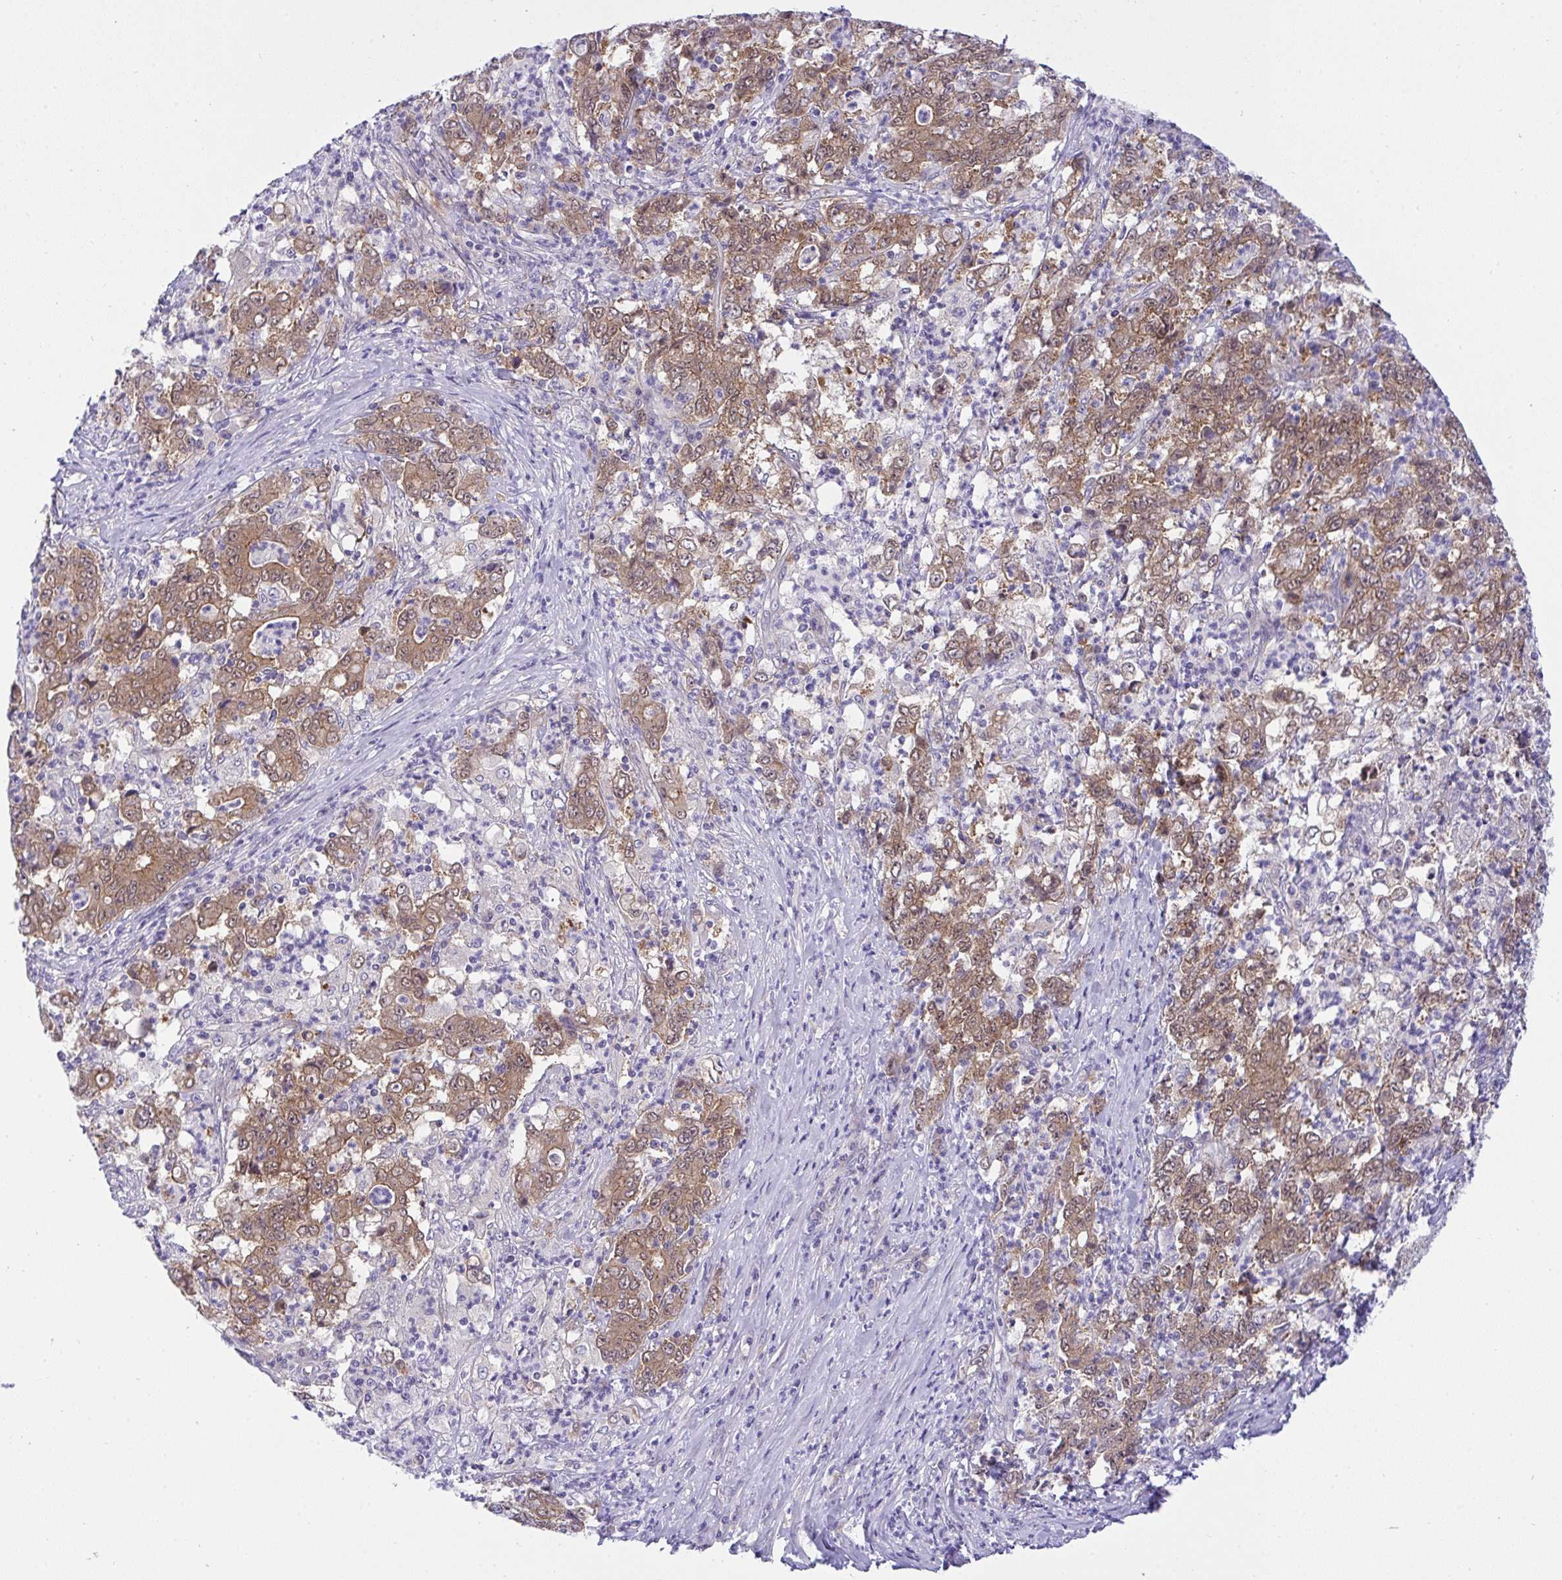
{"staining": {"intensity": "moderate", "quantity": ">75%", "location": "cytoplasmic/membranous,nuclear"}, "tissue": "stomach cancer", "cell_type": "Tumor cells", "image_type": "cancer", "snomed": [{"axis": "morphology", "description": "Adenocarcinoma, NOS"}, {"axis": "topography", "description": "Stomach, lower"}], "caption": "Moderate cytoplasmic/membranous and nuclear positivity for a protein is present in approximately >75% of tumor cells of adenocarcinoma (stomach) using immunohistochemistry.", "gene": "HOXD12", "patient": {"sex": "female", "age": 71}}